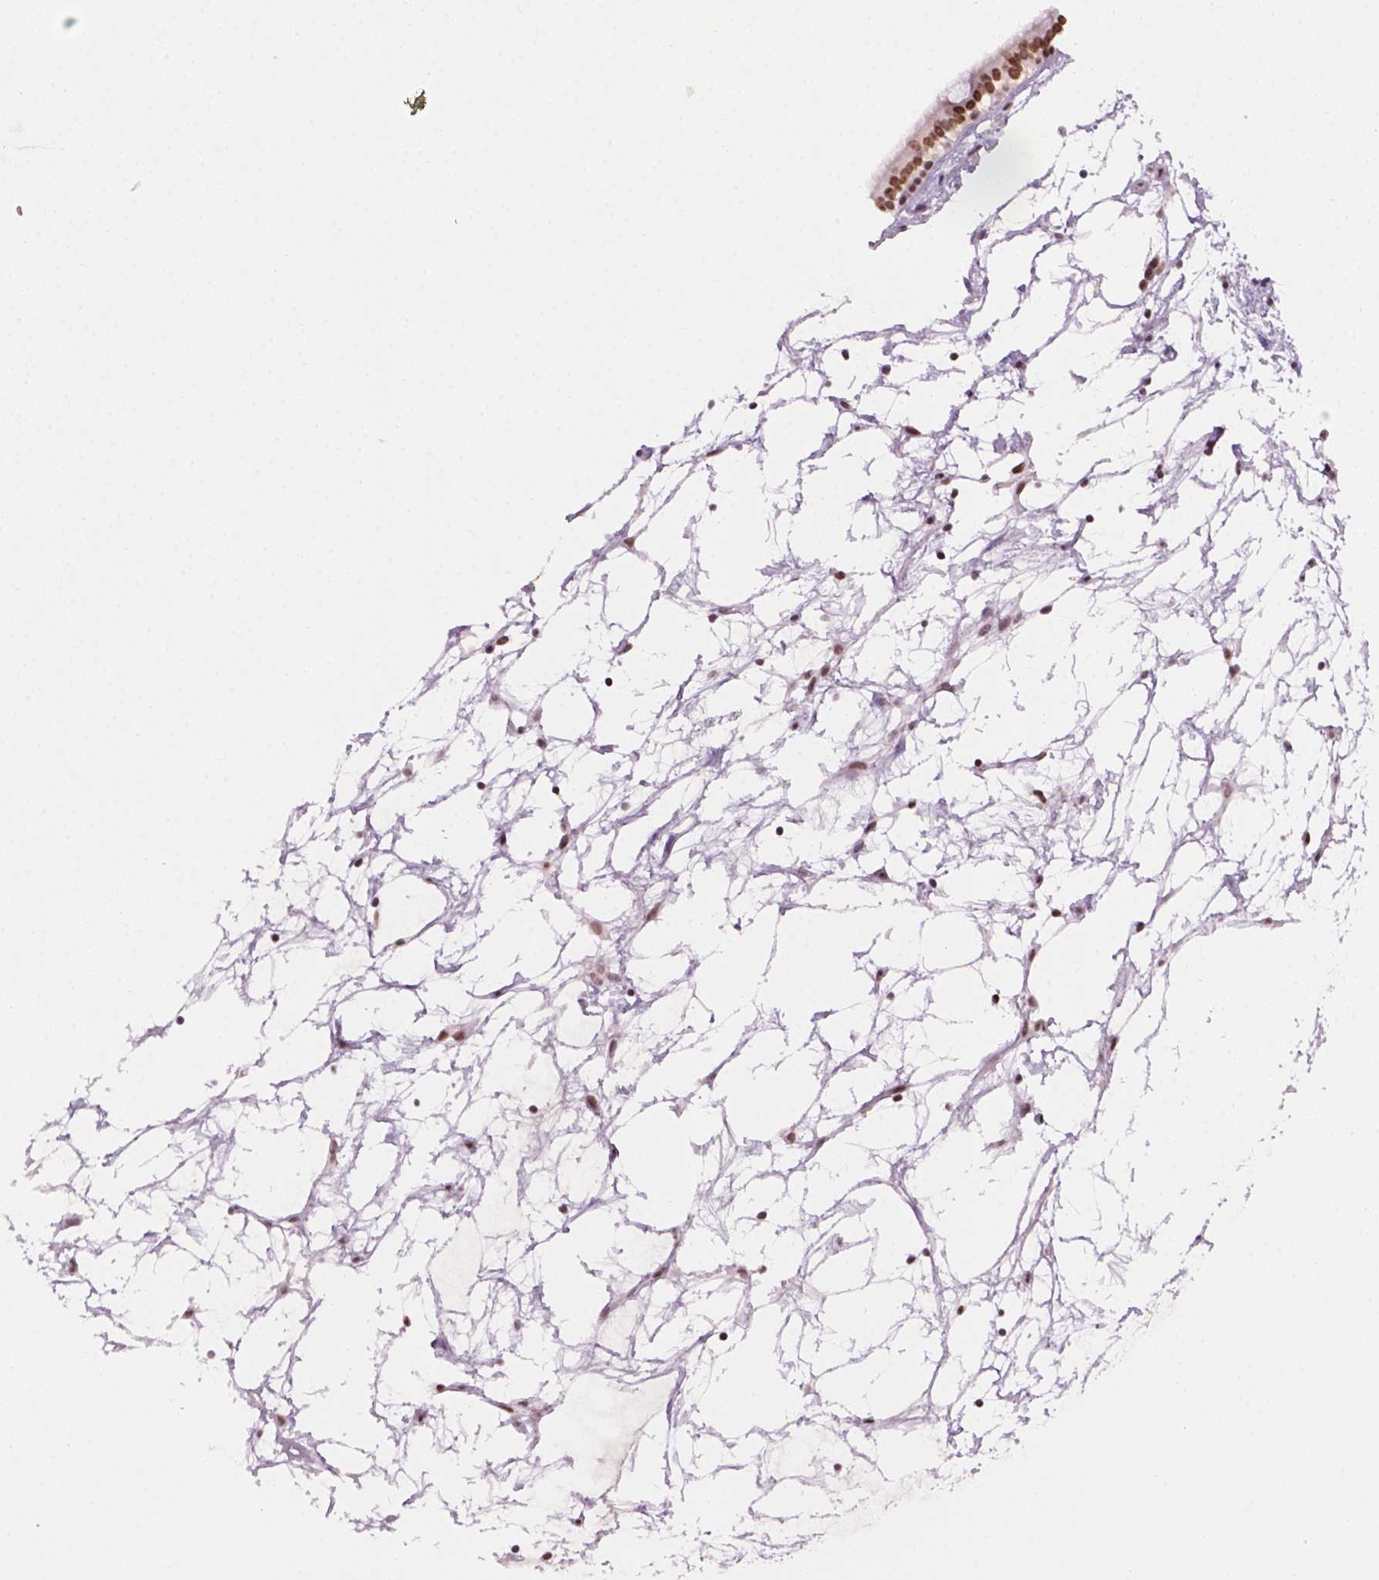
{"staining": {"intensity": "strong", "quantity": ">75%", "location": "nuclear"}, "tissue": "nasopharynx", "cell_type": "Respiratory epithelial cells", "image_type": "normal", "snomed": [{"axis": "morphology", "description": "Normal tissue, NOS"}, {"axis": "topography", "description": "Nasopharynx"}], "caption": "Nasopharynx stained with DAB (3,3'-diaminobenzidine) IHC reveals high levels of strong nuclear staining in about >75% of respiratory epithelial cells. The staining is performed using DAB (3,3'-diaminobenzidine) brown chromogen to label protein expression. The nuclei are counter-stained blue using hematoxylin.", "gene": "GOT1", "patient": {"sex": "male", "age": 68}}